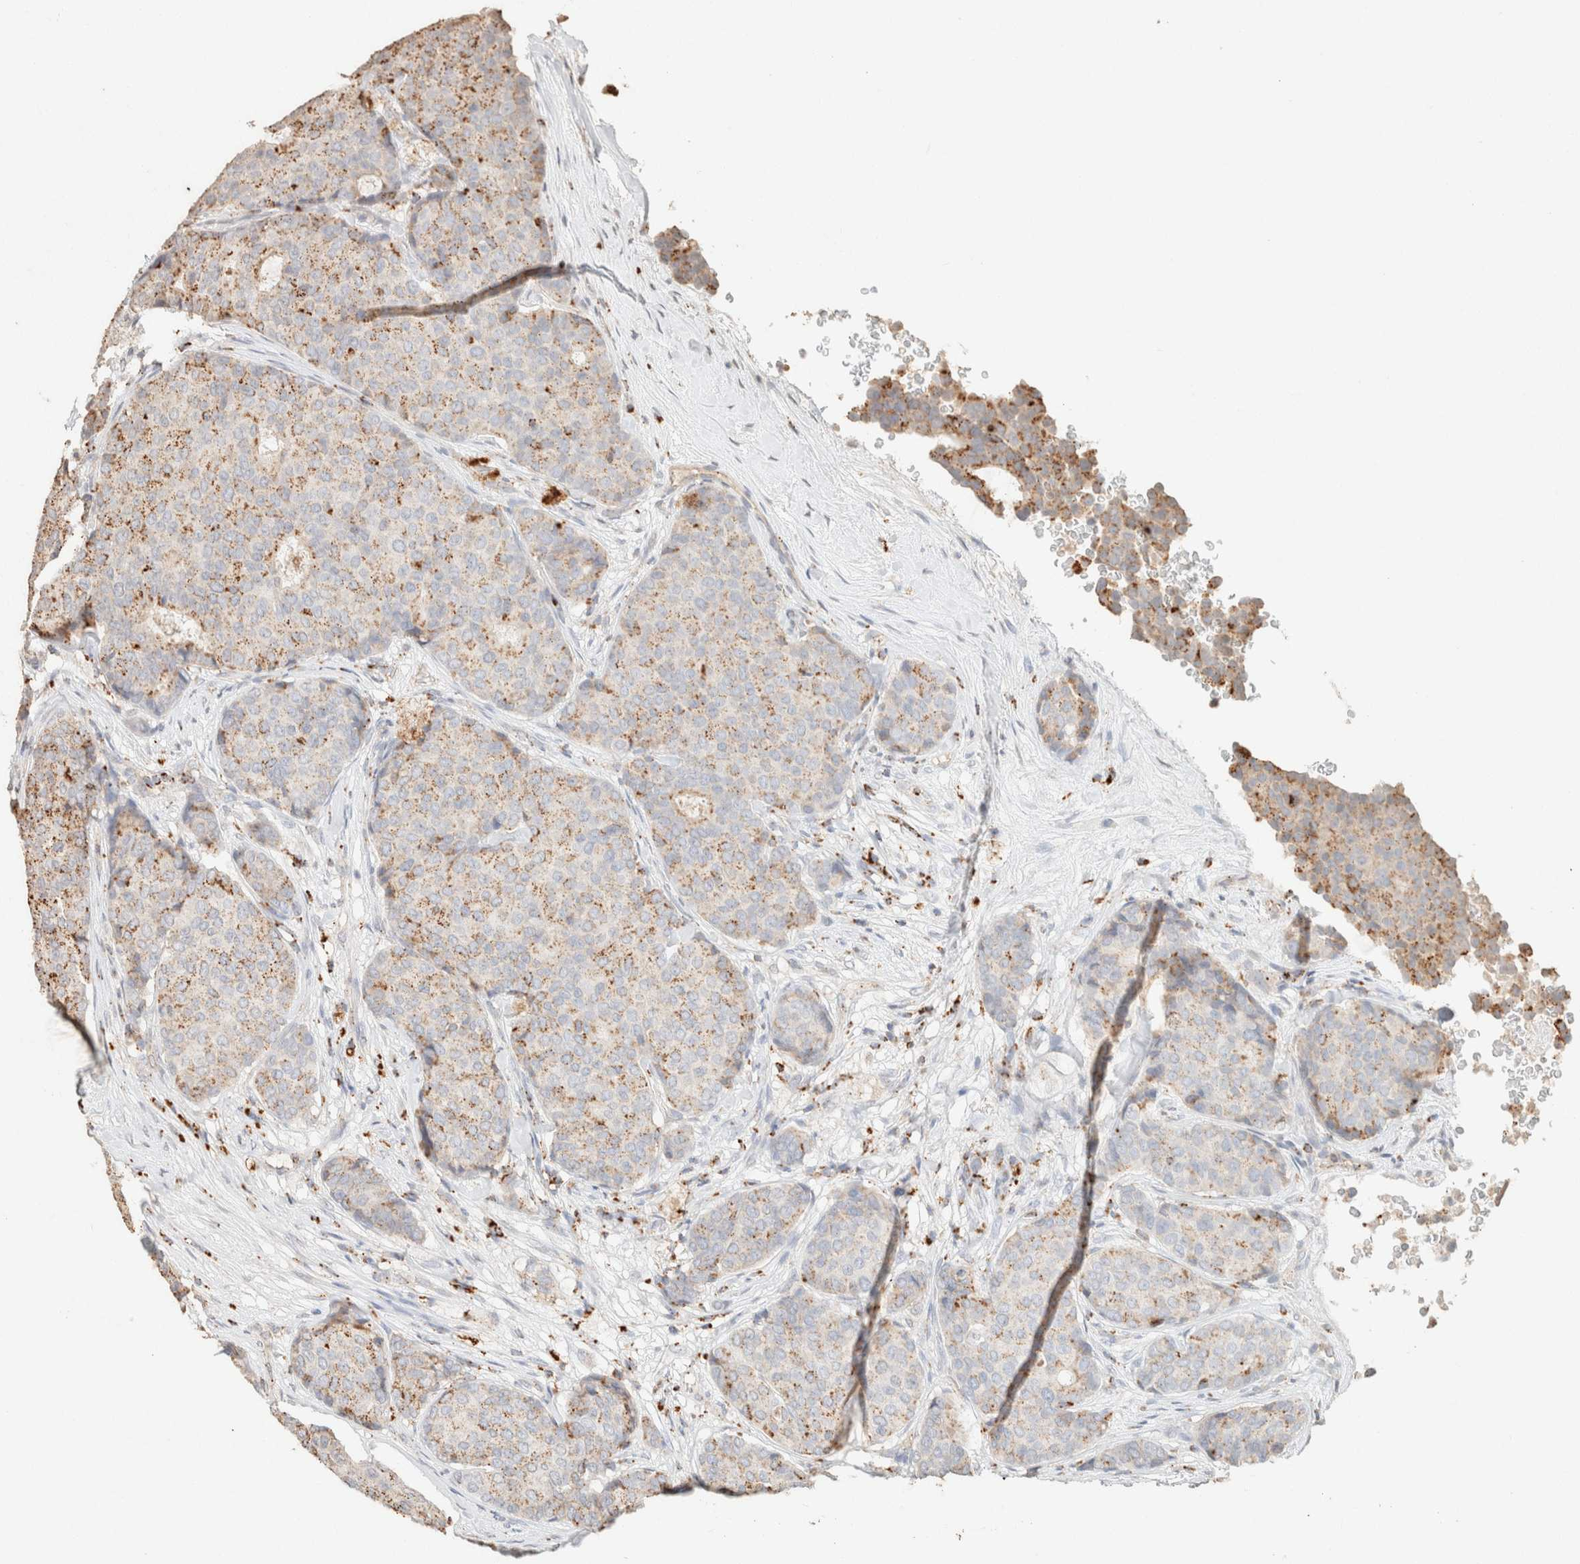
{"staining": {"intensity": "moderate", "quantity": ">75%", "location": "cytoplasmic/membranous"}, "tissue": "breast cancer", "cell_type": "Tumor cells", "image_type": "cancer", "snomed": [{"axis": "morphology", "description": "Duct carcinoma"}, {"axis": "topography", "description": "Breast"}], "caption": "Immunohistochemistry of human breast cancer reveals medium levels of moderate cytoplasmic/membranous staining in about >75% of tumor cells. Nuclei are stained in blue.", "gene": "CTSC", "patient": {"sex": "female", "age": 75}}